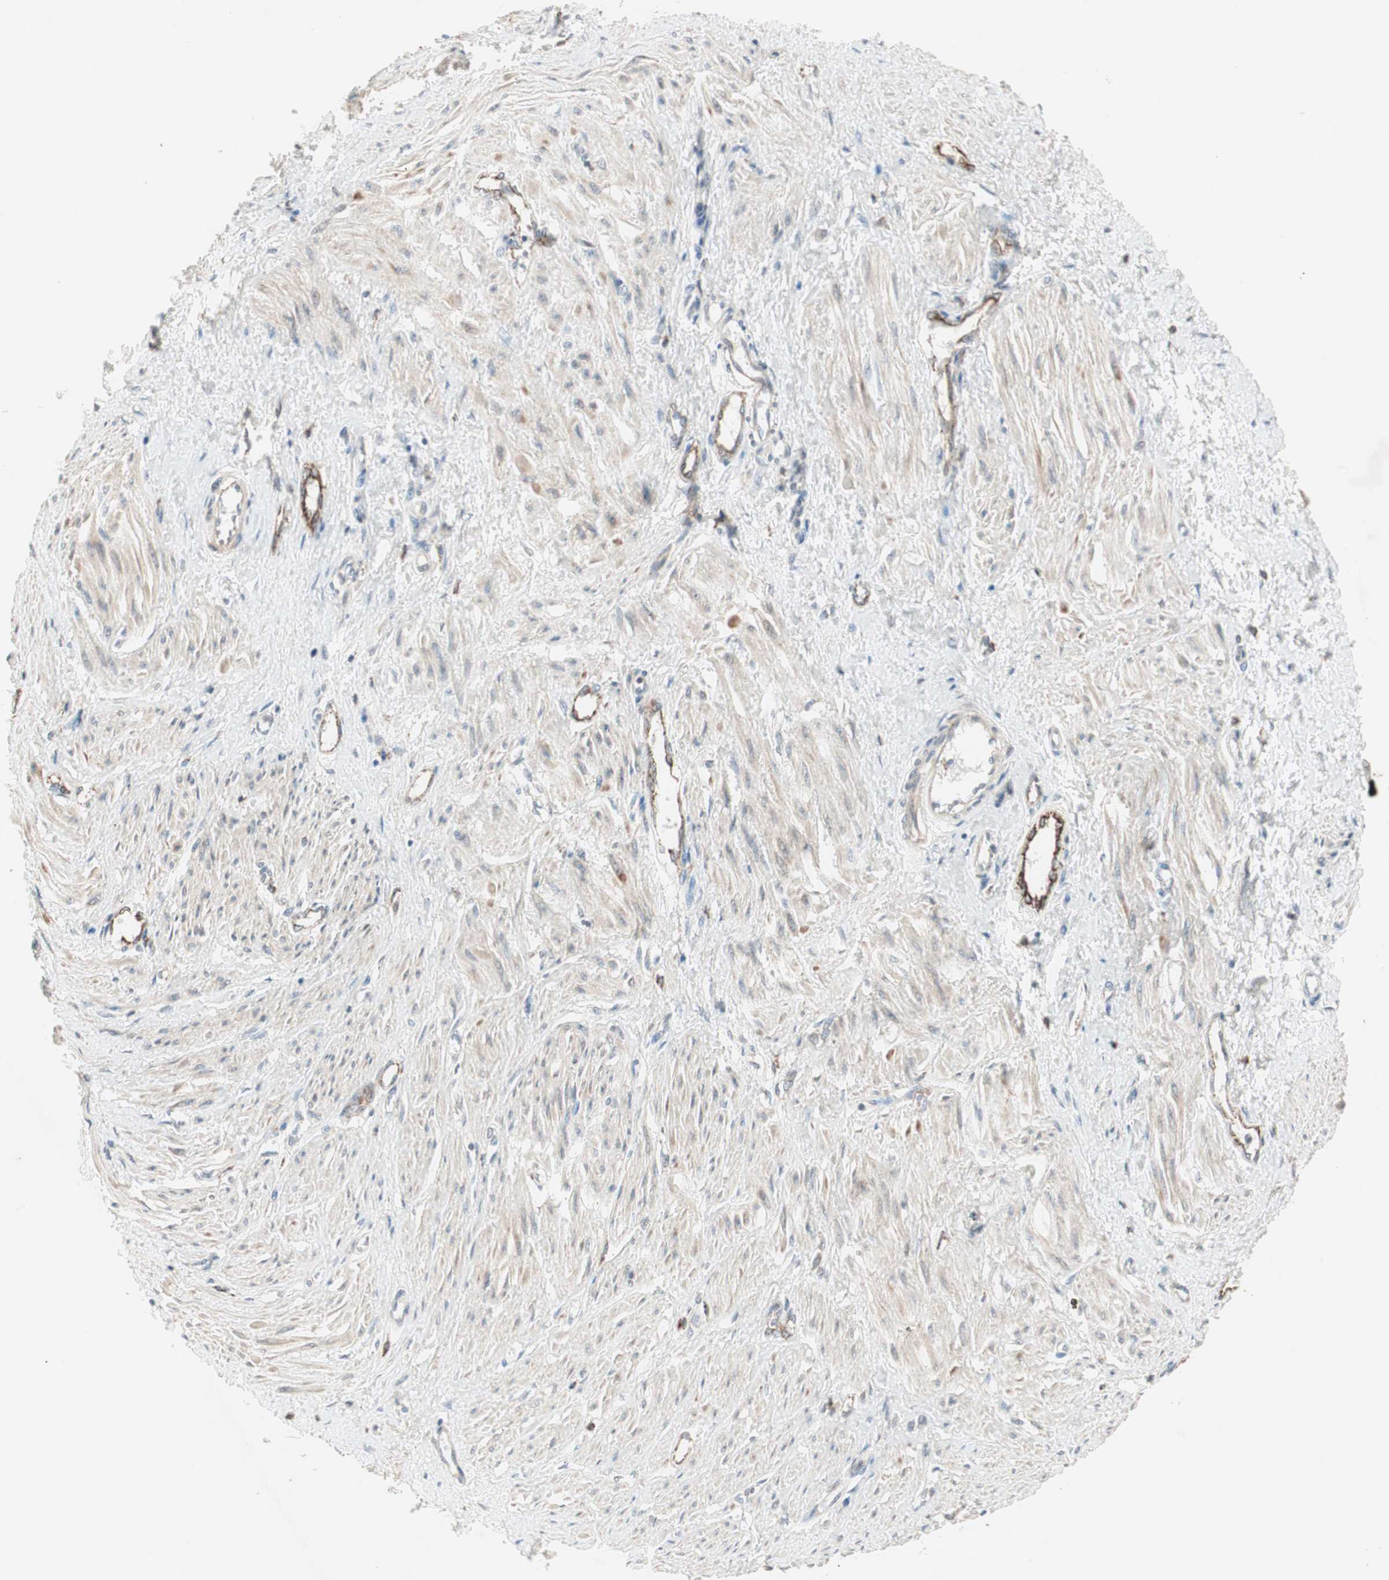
{"staining": {"intensity": "weak", "quantity": "<25%", "location": "cytoplasmic/membranous"}, "tissue": "smooth muscle", "cell_type": "Smooth muscle cells", "image_type": "normal", "snomed": [{"axis": "morphology", "description": "Normal tissue, NOS"}, {"axis": "topography", "description": "Smooth muscle"}, {"axis": "topography", "description": "Uterus"}], "caption": "The photomicrograph reveals no staining of smooth muscle cells in unremarkable smooth muscle.", "gene": "FGFR4", "patient": {"sex": "female", "age": 39}}